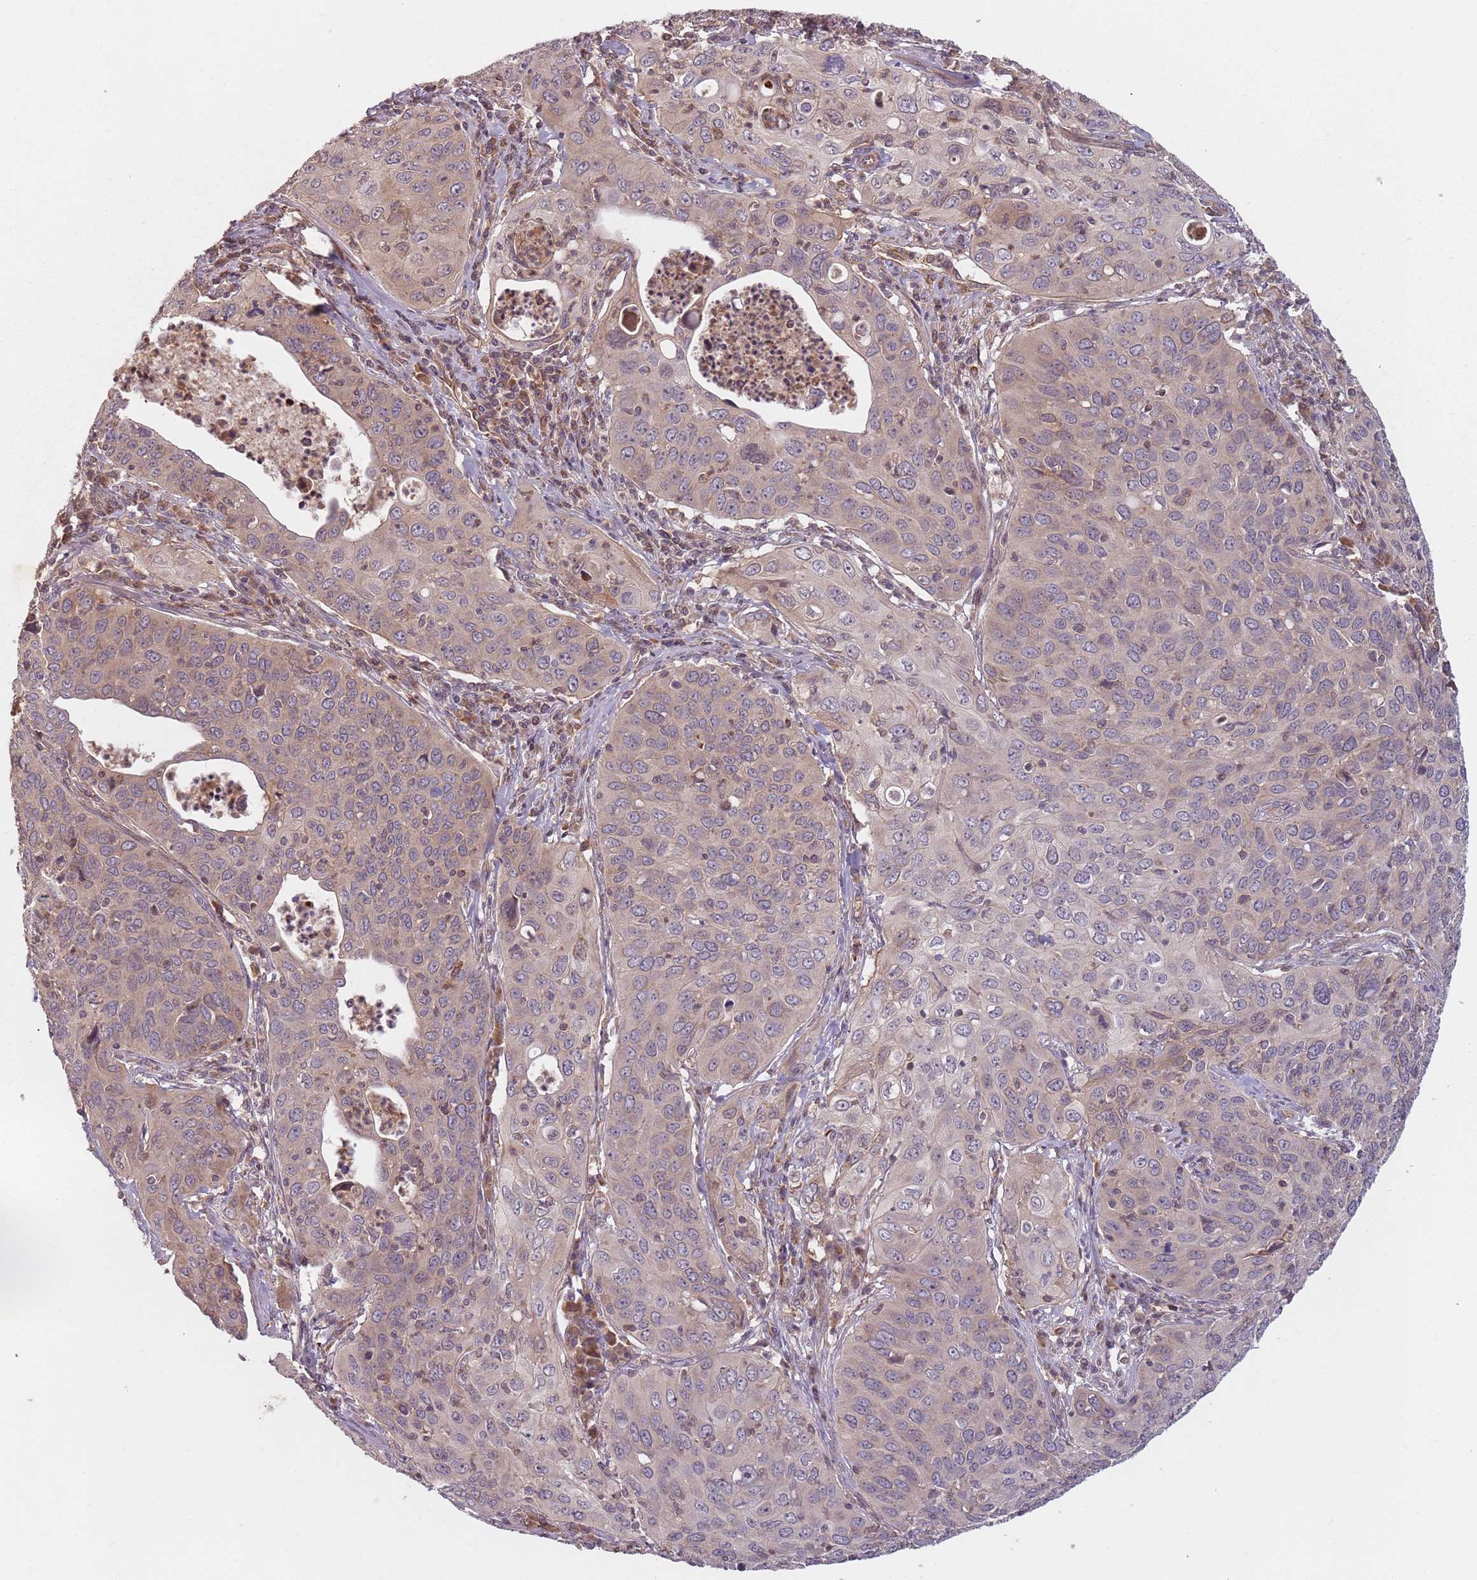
{"staining": {"intensity": "weak", "quantity": "25%-75%", "location": "cytoplasmic/membranous"}, "tissue": "cervical cancer", "cell_type": "Tumor cells", "image_type": "cancer", "snomed": [{"axis": "morphology", "description": "Squamous cell carcinoma, NOS"}, {"axis": "topography", "description": "Cervix"}], "caption": "The histopathology image demonstrates staining of squamous cell carcinoma (cervical), revealing weak cytoplasmic/membranous protein expression (brown color) within tumor cells. (DAB (3,3'-diaminobenzidine) = brown stain, brightfield microscopy at high magnification).", "gene": "GPR180", "patient": {"sex": "female", "age": 36}}